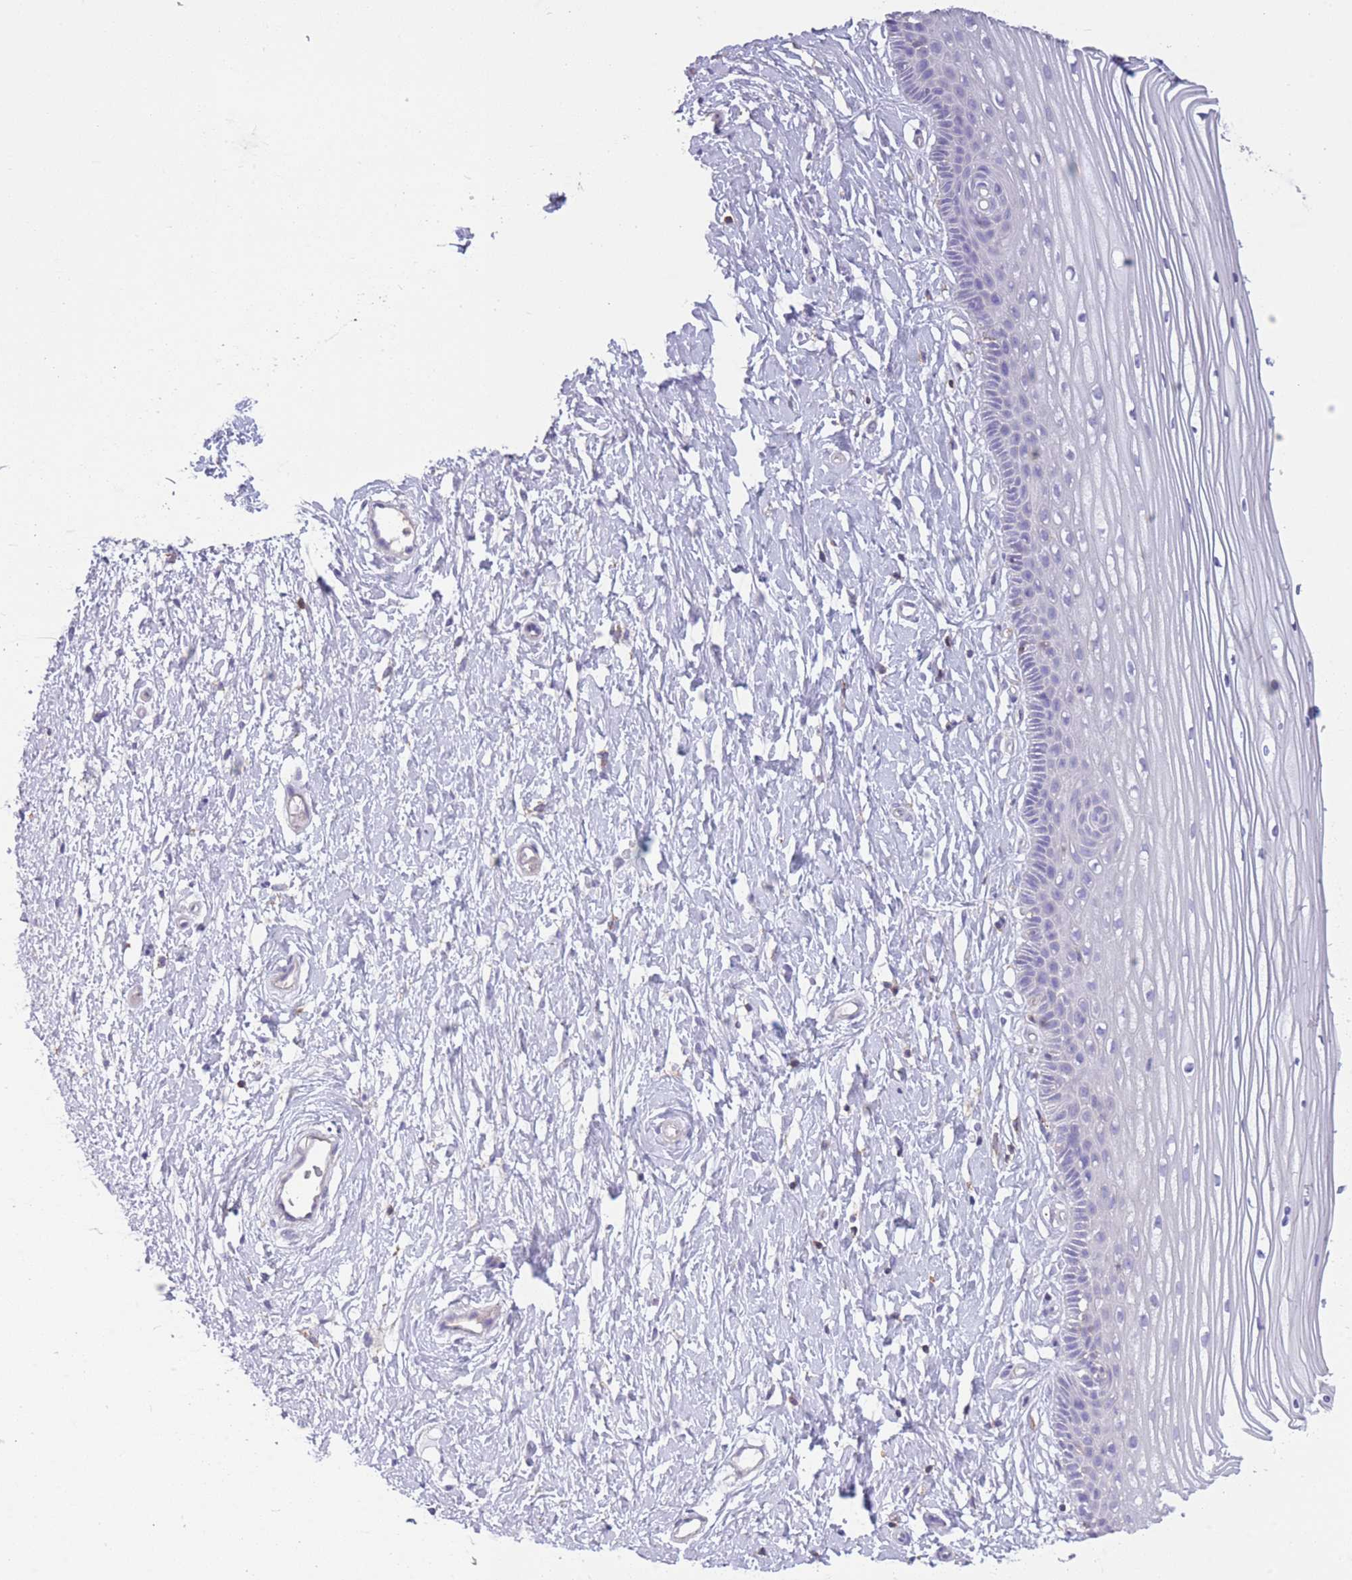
{"staining": {"intensity": "negative", "quantity": "none", "location": "none"}, "tissue": "vagina", "cell_type": "Squamous epithelial cells", "image_type": "normal", "snomed": [{"axis": "morphology", "description": "Normal tissue, NOS"}, {"axis": "topography", "description": "Vagina"}, {"axis": "topography", "description": "Cervix"}], "caption": "The micrograph exhibits no significant positivity in squamous epithelial cells of vagina.", "gene": "PDHA1", "patient": {"sex": "female", "age": 40}}